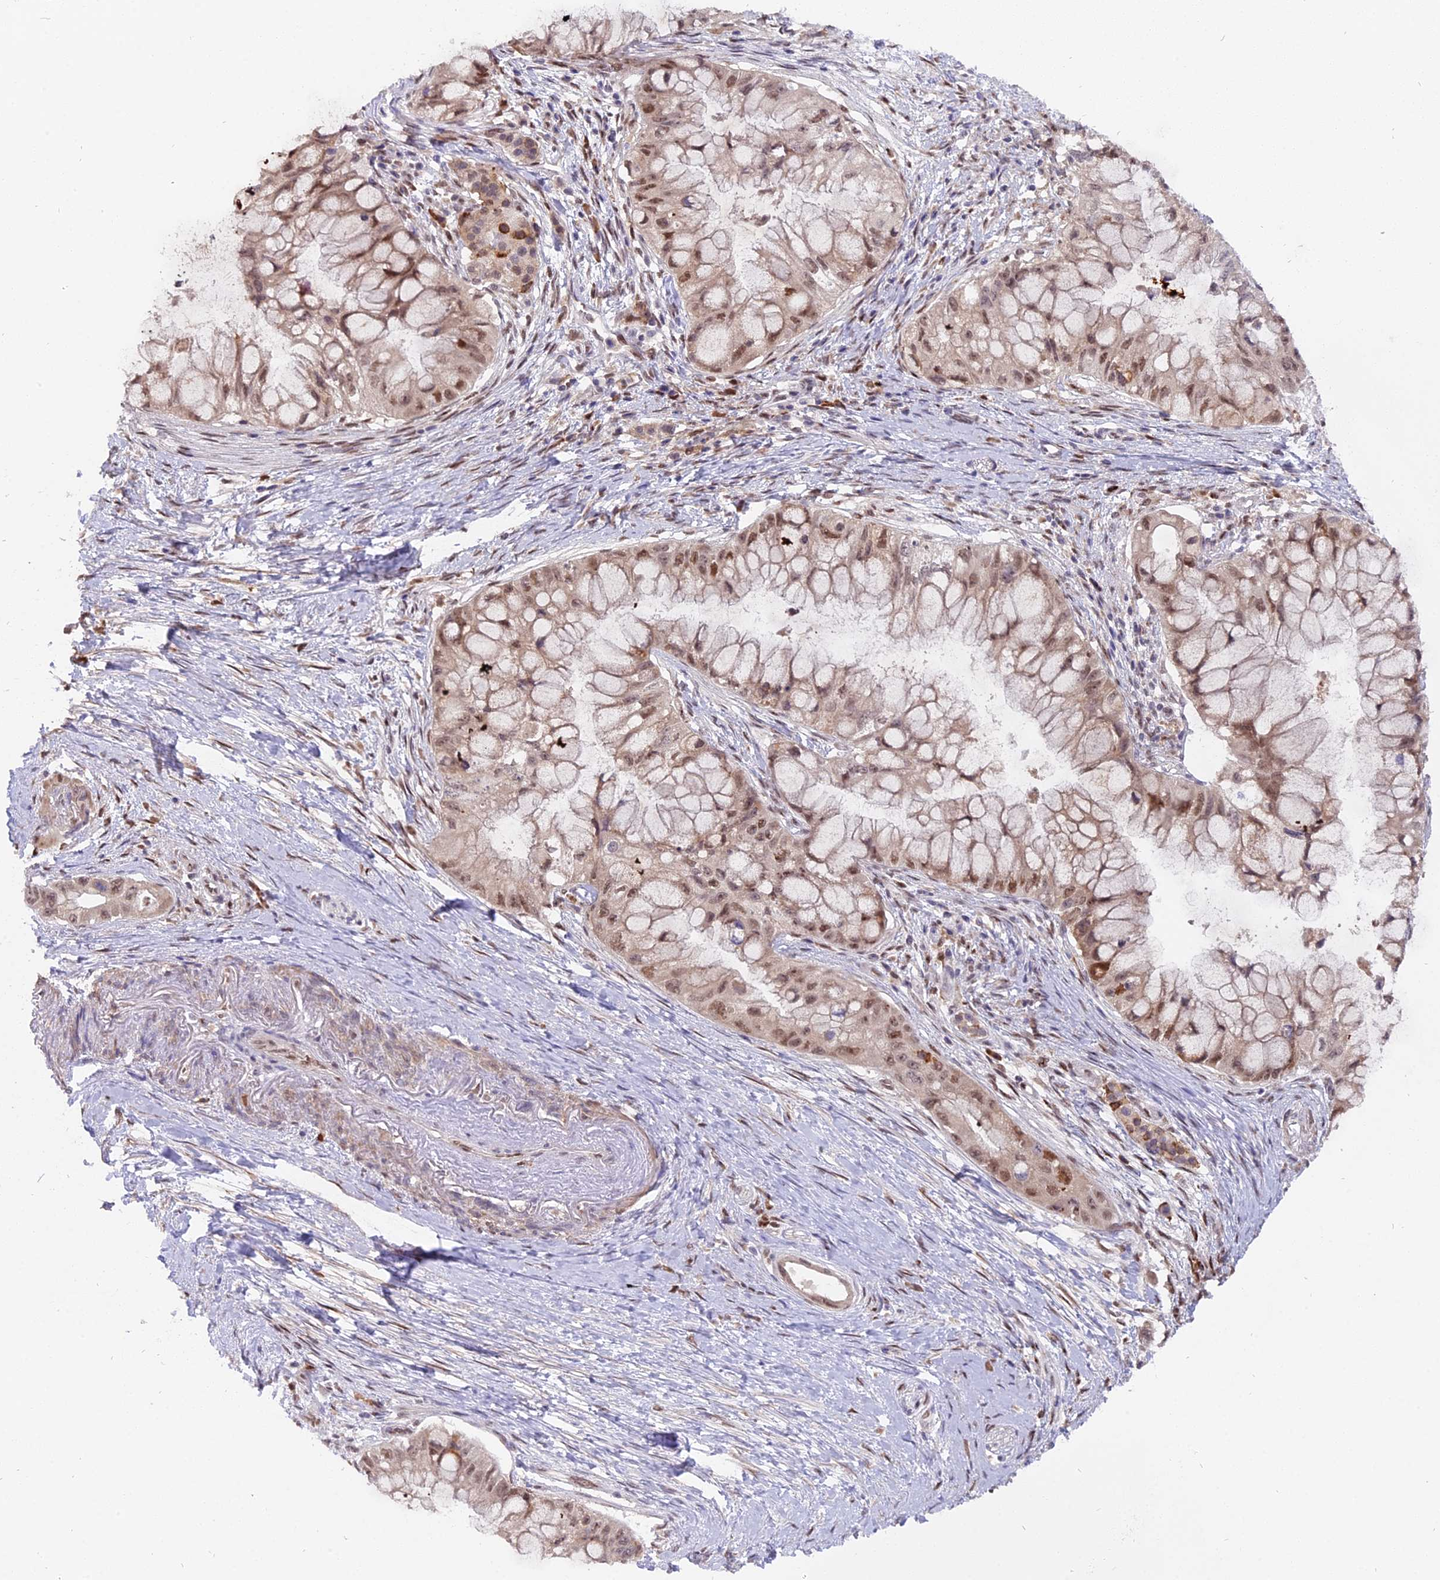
{"staining": {"intensity": "moderate", "quantity": ">75%", "location": "nuclear"}, "tissue": "pancreatic cancer", "cell_type": "Tumor cells", "image_type": "cancer", "snomed": [{"axis": "morphology", "description": "Adenocarcinoma, NOS"}, {"axis": "topography", "description": "Pancreas"}], "caption": "There is medium levels of moderate nuclear expression in tumor cells of pancreatic cancer, as demonstrated by immunohistochemical staining (brown color).", "gene": "FAM118B", "patient": {"sex": "male", "age": 48}}